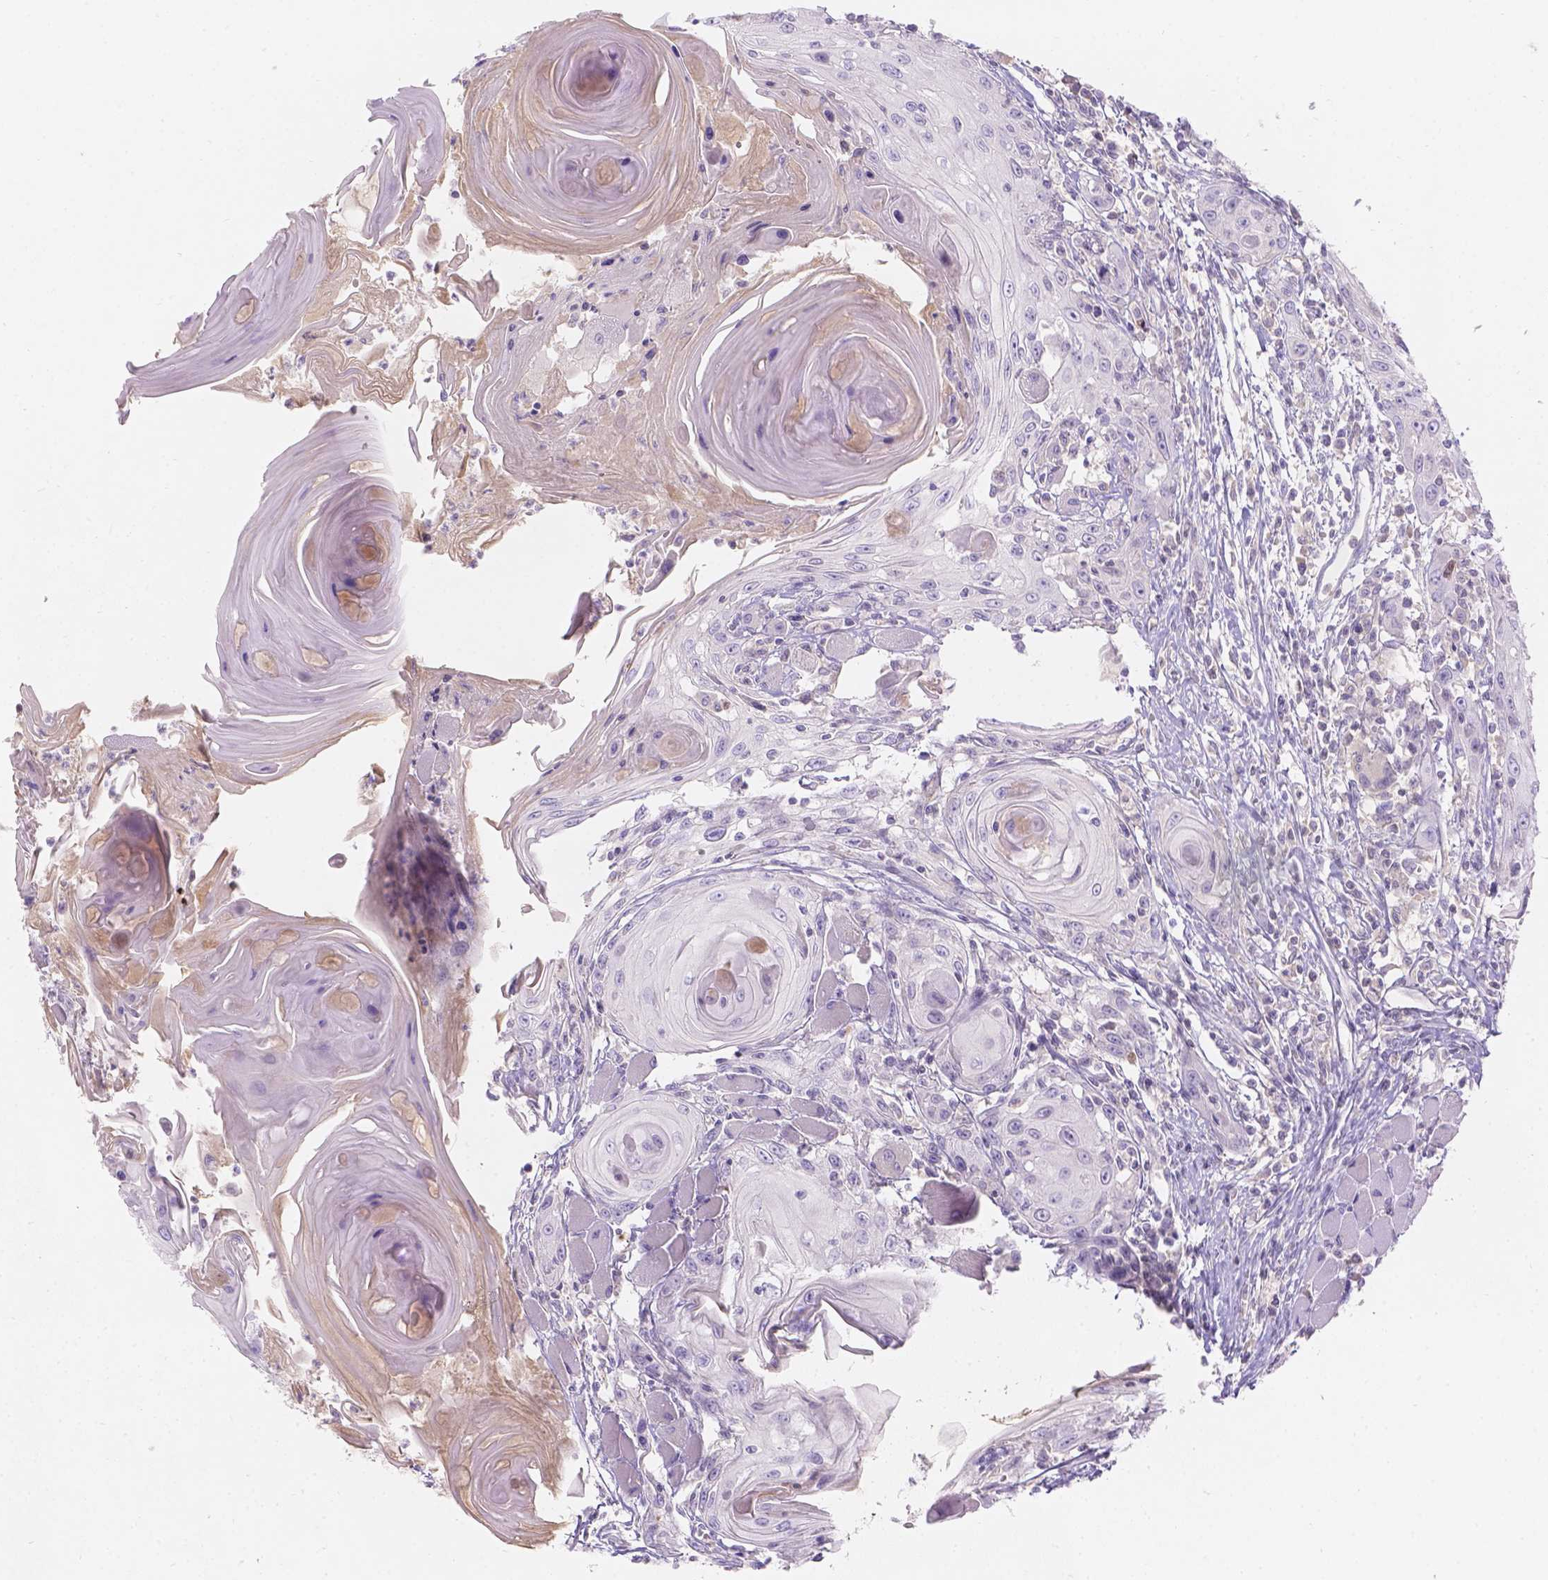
{"staining": {"intensity": "negative", "quantity": "none", "location": "none"}, "tissue": "head and neck cancer", "cell_type": "Tumor cells", "image_type": "cancer", "snomed": [{"axis": "morphology", "description": "Squamous cell carcinoma, NOS"}, {"axis": "topography", "description": "Head-Neck"}], "caption": "Immunohistochemistry (IHC) histopathology image of neoplastic tissue: human head and neck cancer (squamous cell carcinoma) stained with DAB reveals no significant protein positivity in tumor cells.", "gene": "GAL3ST2", "patient": {"sex": "female", "age": 80}}